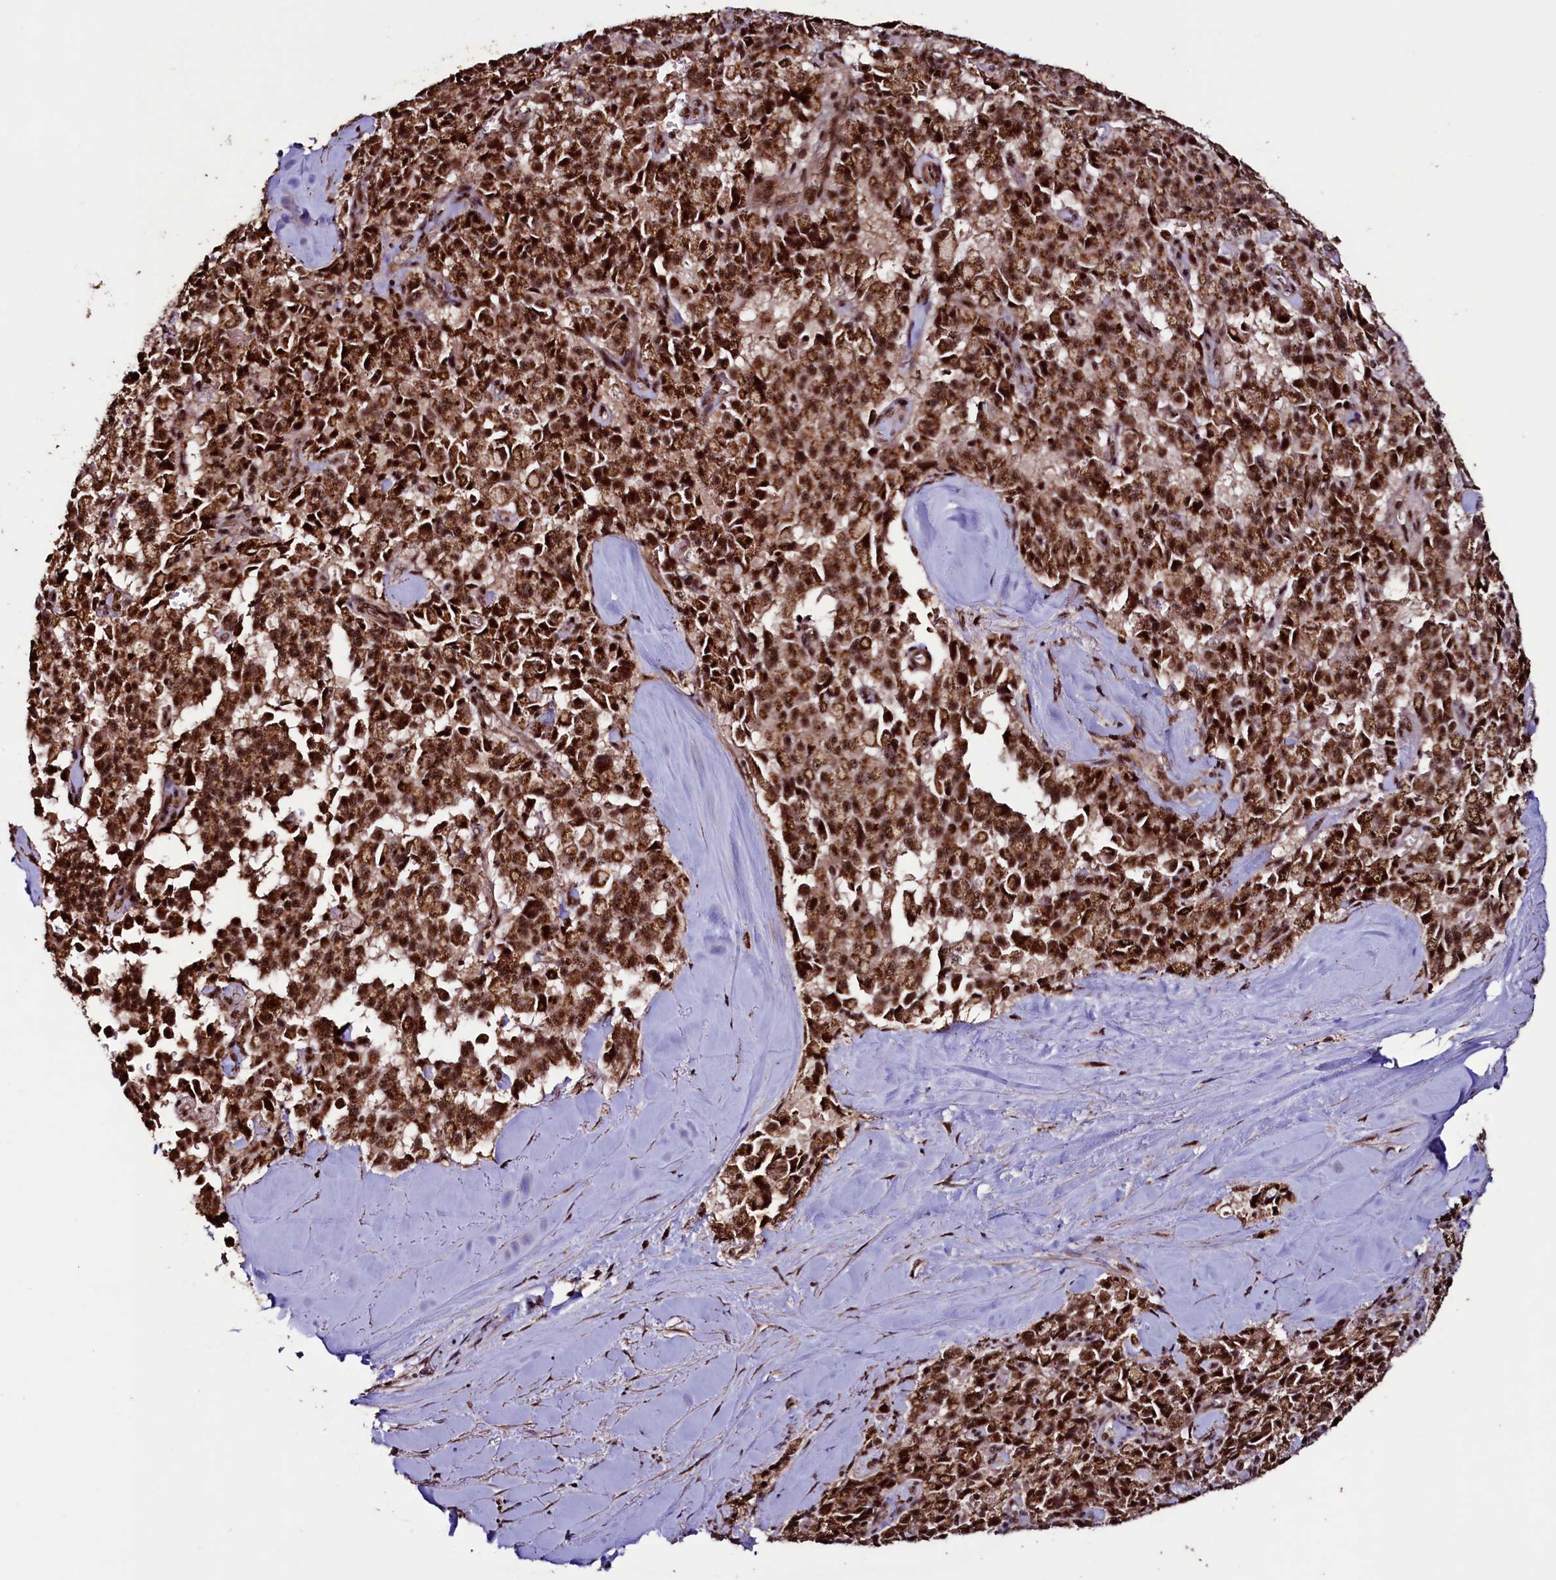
{"staining": {"intensity": "strong", "quantity": ">75%", "location": "cytoplasmic/membranous,nuclear"}, "tissue": "pancreatic cancer", "cell_type": "Tumor cells", "image_type": "cancer", "snomed": [{"axis": "morphology", "description": "Adenocarcinoma, NOS"}, {"axis": "topography", "description": "Pancreas"}], "caption": "This micrograph demonstrates adenocarcinoma (pancreatic) stained with immunohistochemistry to label a protein in brown. The cytoplasmic/membranous and nuclear of tumor cells show strong positivity for the protein. Nuclei are counter-stained blue.", "gene": "SFSWAP", "patient": {"sex": "male", "age": 65}}